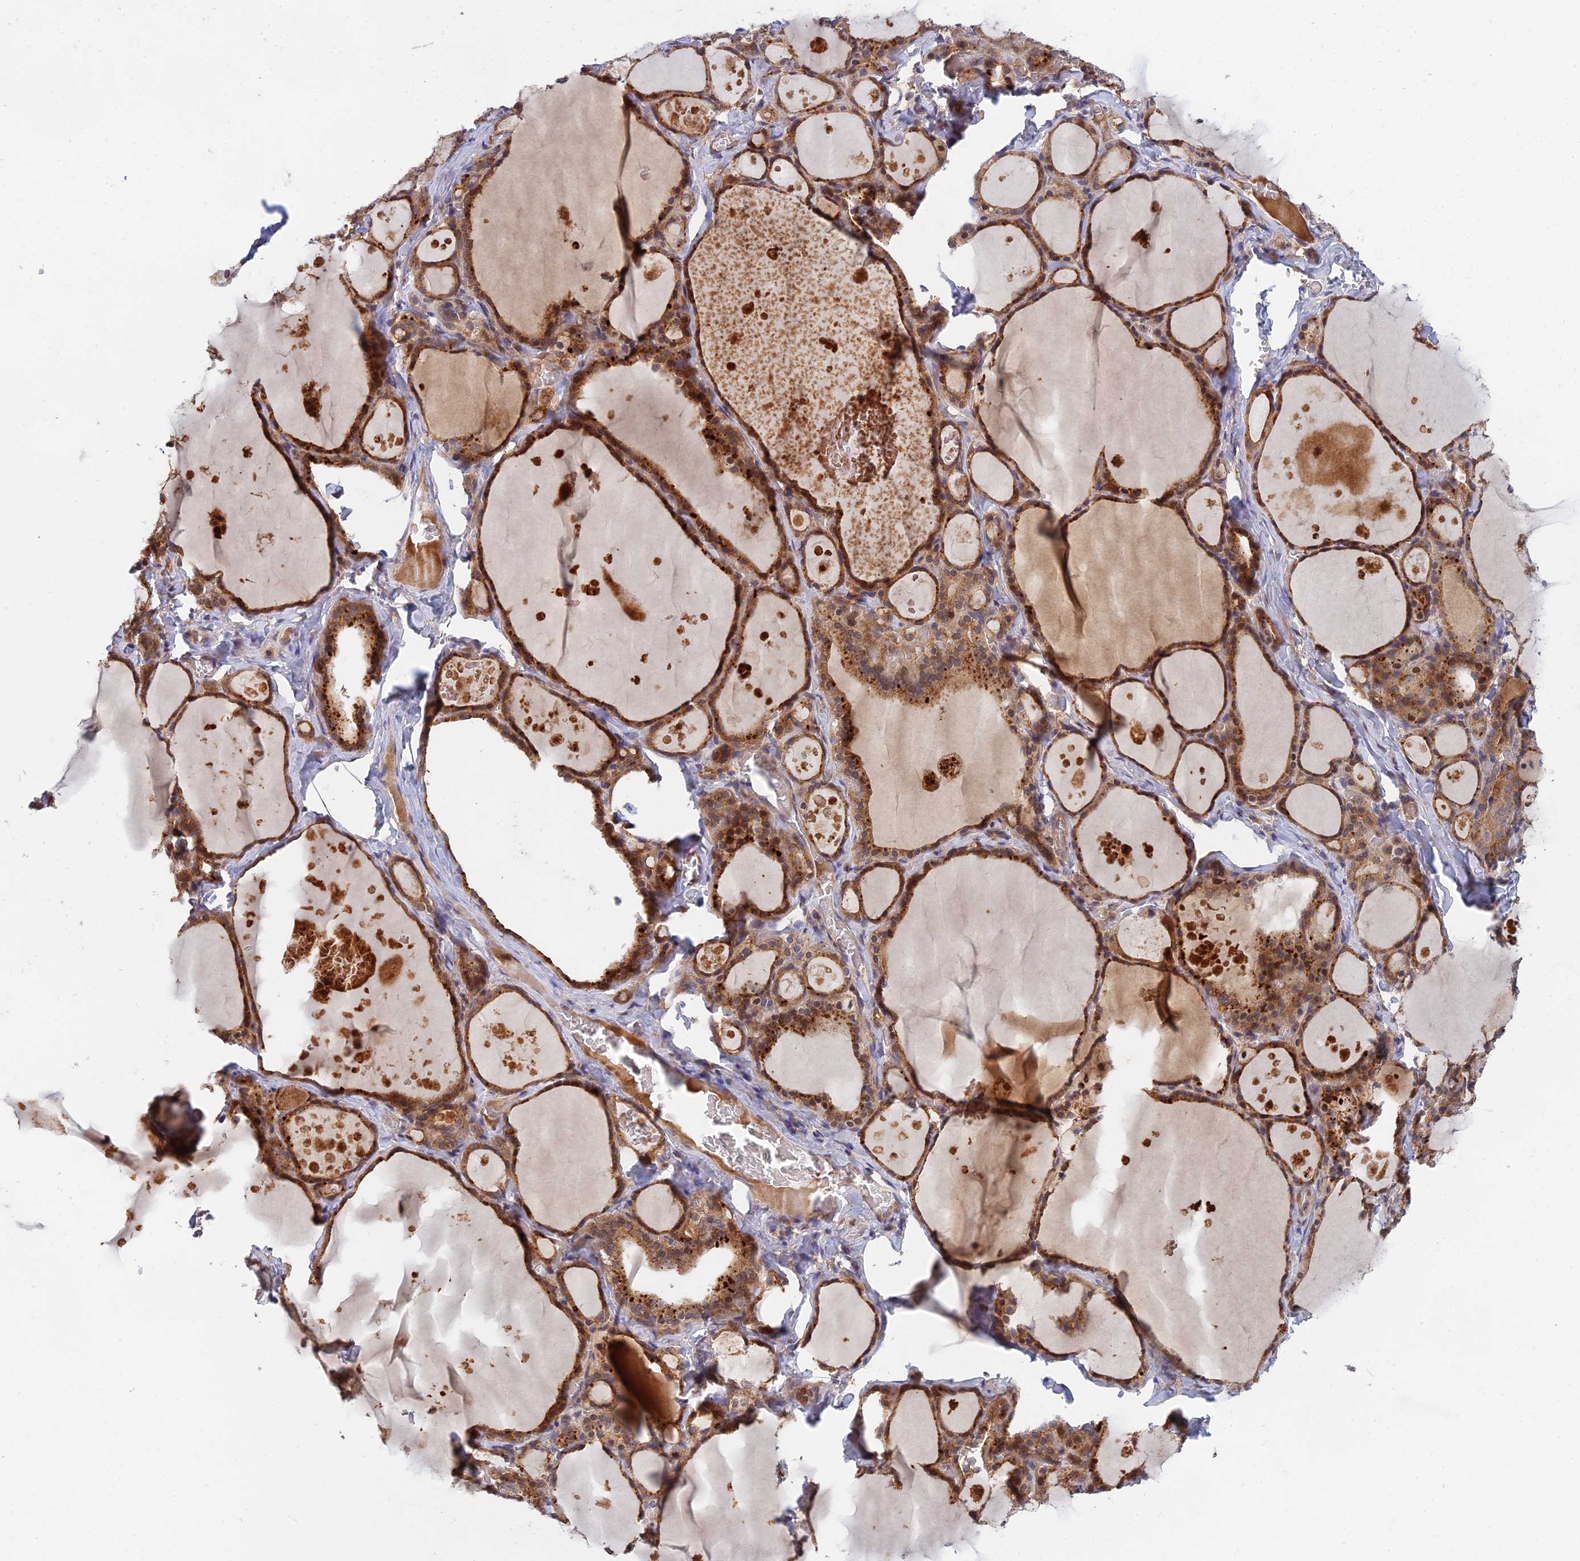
{"staining": {"intensity": "moderate", "quantity": ">75%", "location": "cytoplasmic/membranous"}, "tissue": "thyroid gland", "cell_type": "Glandular cells", "image_type": "normal", "snomed": [{"axis": "morphology", "description": "Normal tissue, NOS"}, {"axis": "topography", "description": "Thyroid gland"}], "caption": "DAB (3,3'-diaminobenzidine) immunohistochemical staining of normal human thyroid gland displays moderate cytoplasmic/membranous protein staining in about >75% of glandular cells. (DAB (3,3'-diaminobenzidine) = brown stain, brightfield microscopy at high magnification).", "gene": "FAM151B", "patient": {"sex": "male", "age": 56}}